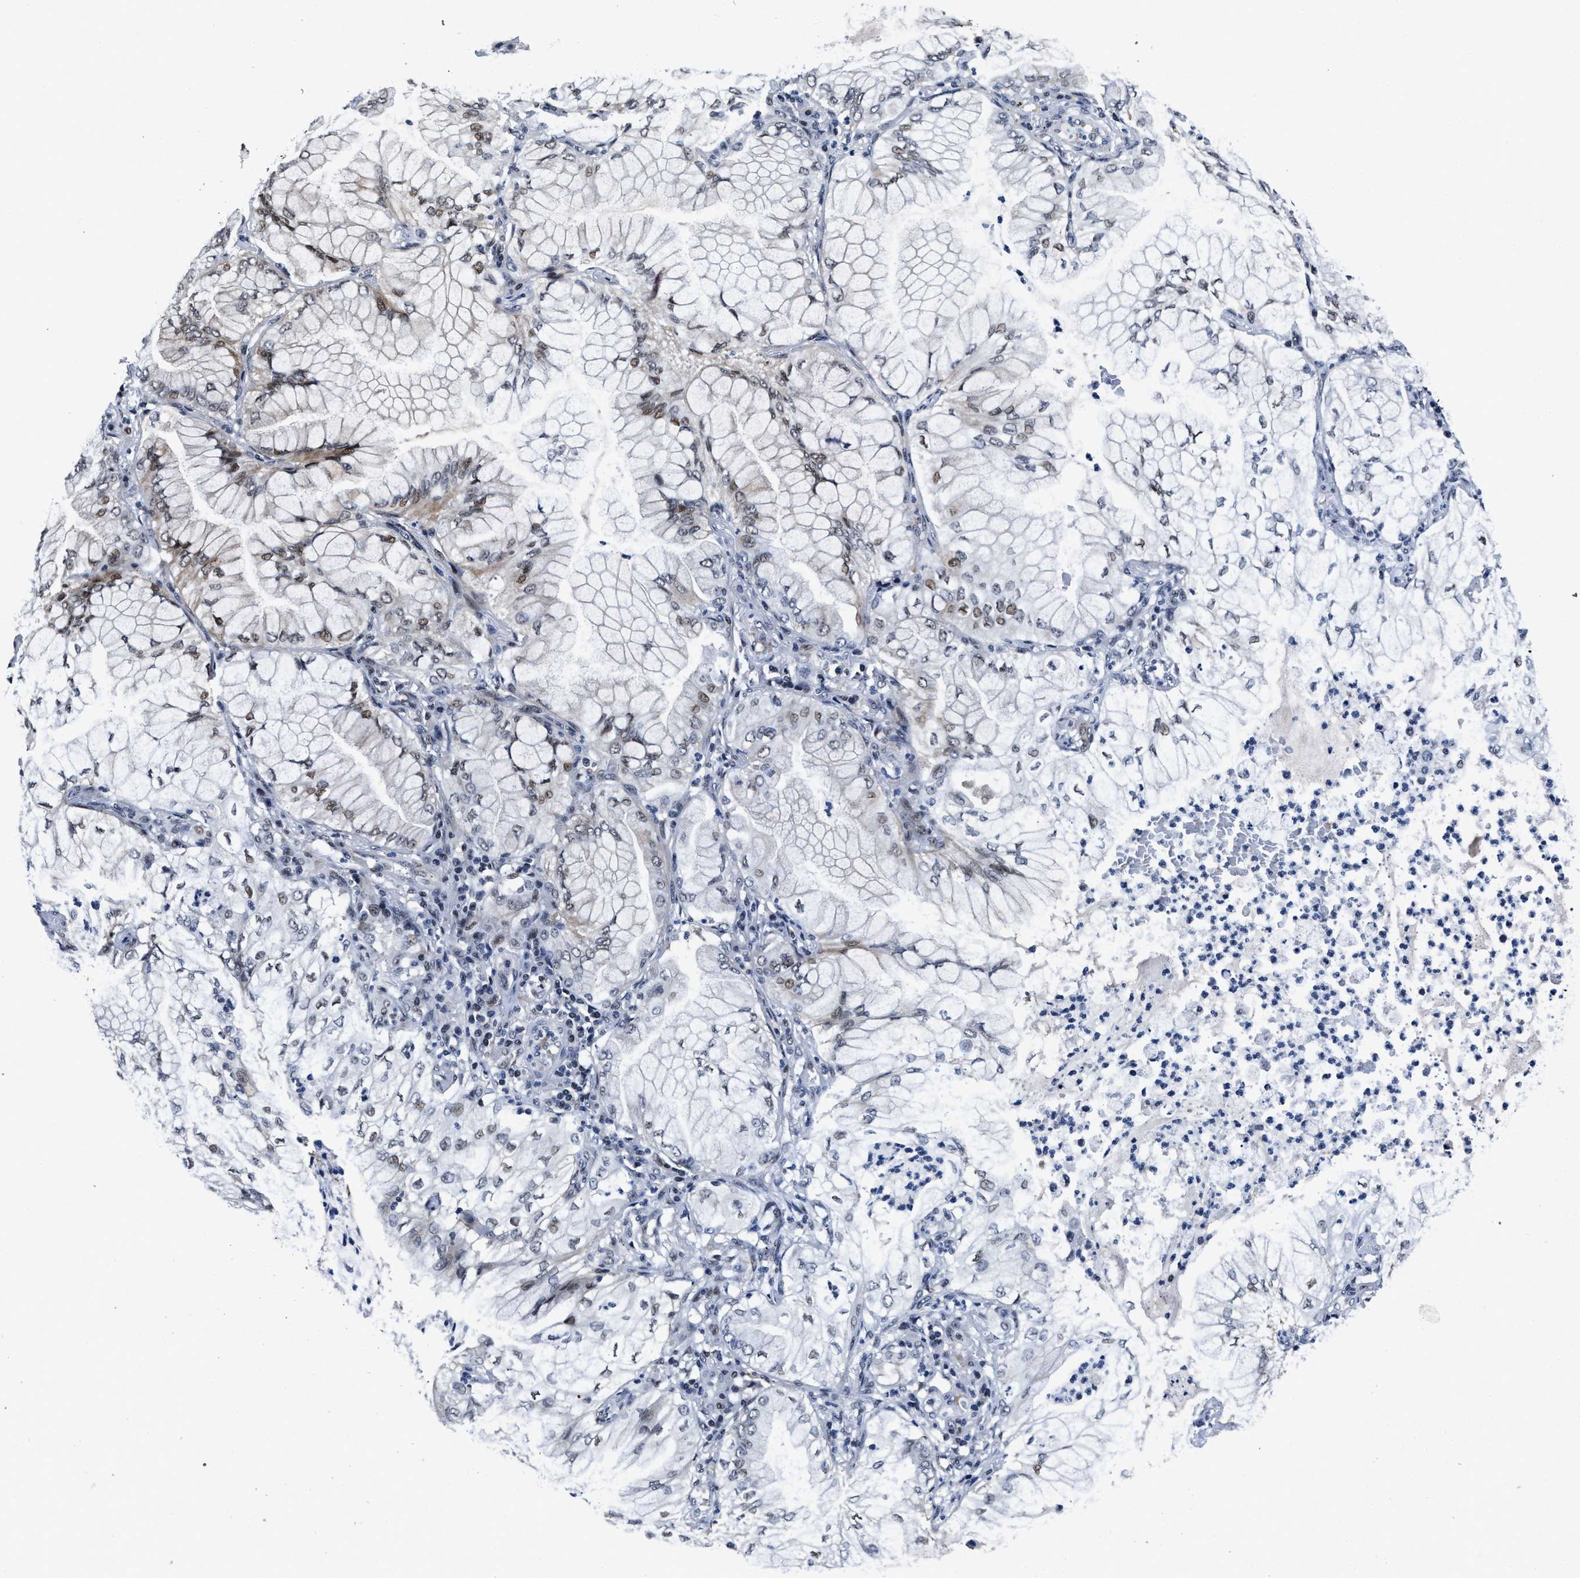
{"staining": {"intensity": "weak", "quantity": "<25%", "location": "nuclear"}, "tissue": "lung cancer", "cell_type": "Tumor cells", "image_type": "cancer", "snomed": [{"axis": "morphology", "description": "Adenocarcinoma, NOS"}, {"axis": "topography", "description": "Lung"}], "caption": "Lung cancer (adenocarcinoma) stained for a protein using immunohistochemistry demonstrates no expression tumor cells.", "gene": "ZNF233", "patient": {"sex": "female", "age": 70}}